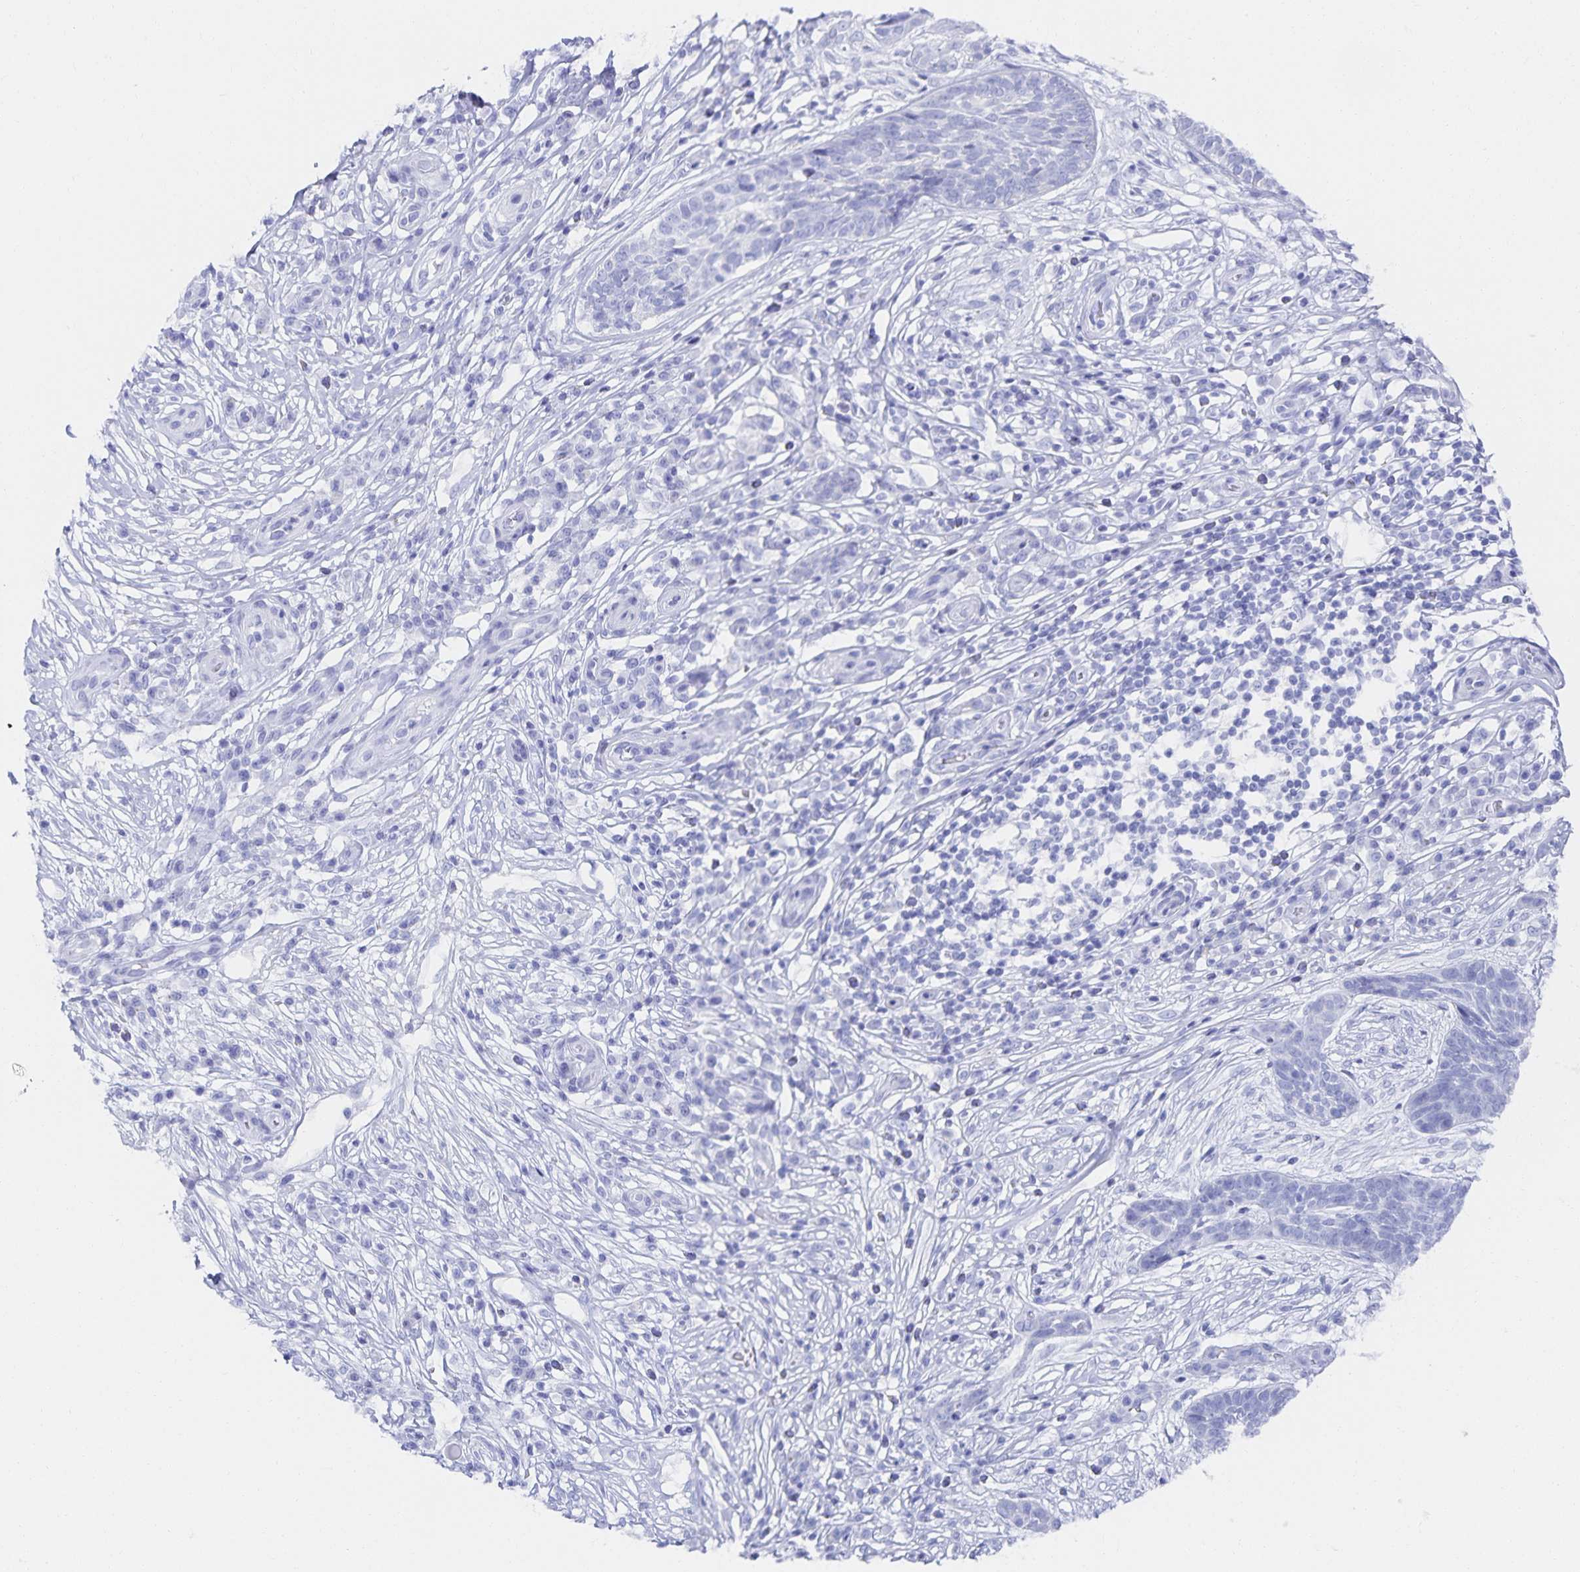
{"staining": {"intensity": "negative", "quantity": "none", "location": "none"}, "tissue": "skin cancer", "cell_type": "Tumor cells", "image_type": "cancer", "snomed": [{"axis": "morphology", "description": "Basal cell carcinoma"}, {"axis": "topography", "description": "Skin"}, {"axis": "topography", "description": "Skin, foot"}], "caption": "Immunohistochemistry histopathology image of neoplastic tissue: human skin basal cell carcinoma stained with DAB (3,3'-diaminobenzidine) shows no significant protein expression in tumor cells. (DAB IHC with hematoxylin counter stain).", "gene": "SNTN", "patient": {"sex": "female", "age": 86}}